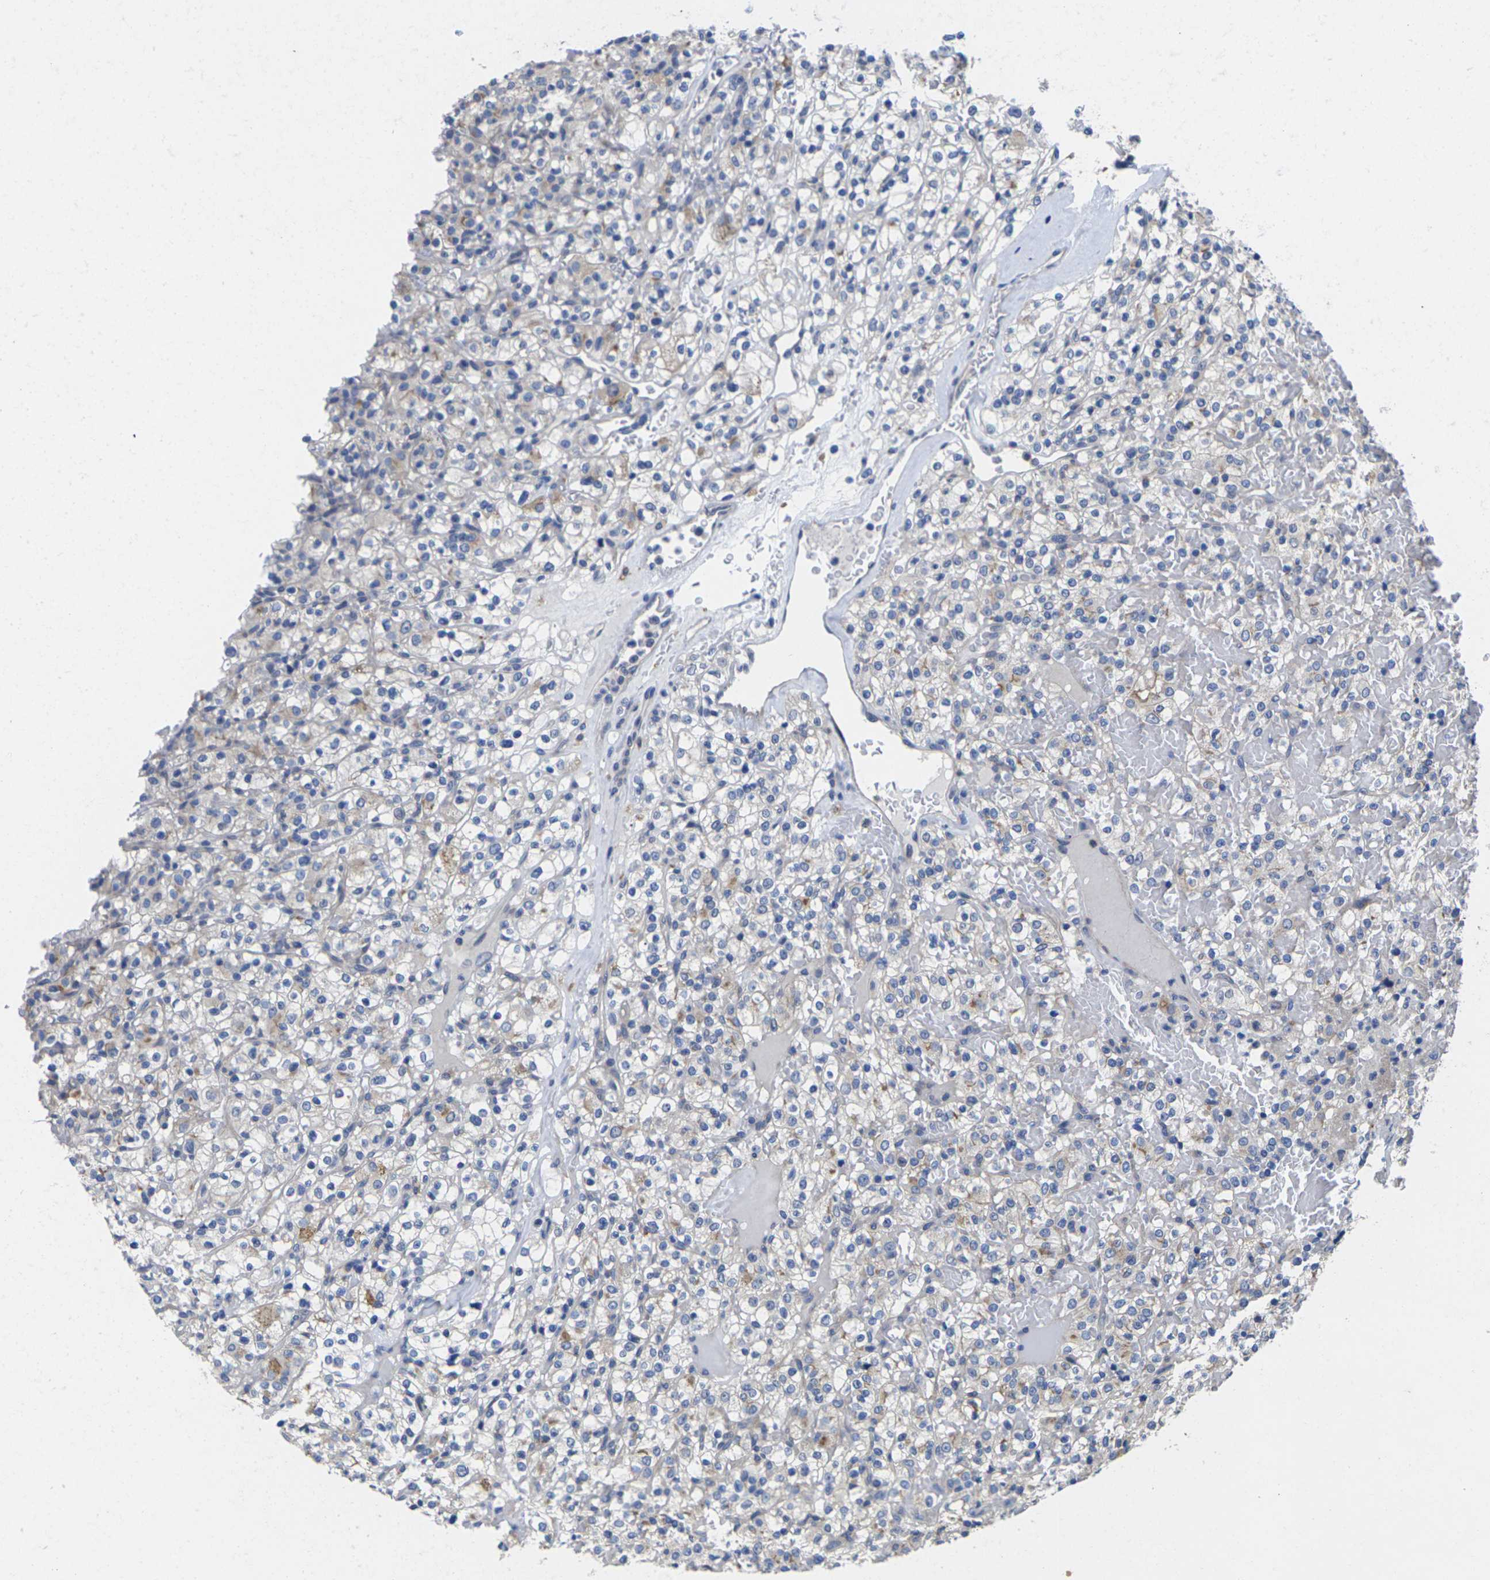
{"staining": {"intensity": "negative", "quantity": "none", "location": "none"}, "tissue": "renal cancer", "cell_type": "Tumor cells", "image_type": "cancer", "snomed": [{"axis": "morphology", "description": "Normal tissue, NOS"}, {"axis": "morphology", "description": "Adenocarcinoma, NOS"}, {"axis": "topography", "description": "Kidney"}], "caption": "High magnification brightfield microscopy of renal adenocarcinoma stained with DAB (3,3'-diaminobenzidine) (brown) and counterstained with hematoxylin (blue): tumor cells show no significant staining. The staining was performed using DAB to visualize the protein expression in brown, while the nuclei were stained in blue with hematoxylin (Magnification: 20x).", "gene": "SCNN1A", "patient": {"sex": "female", "age": 72}}